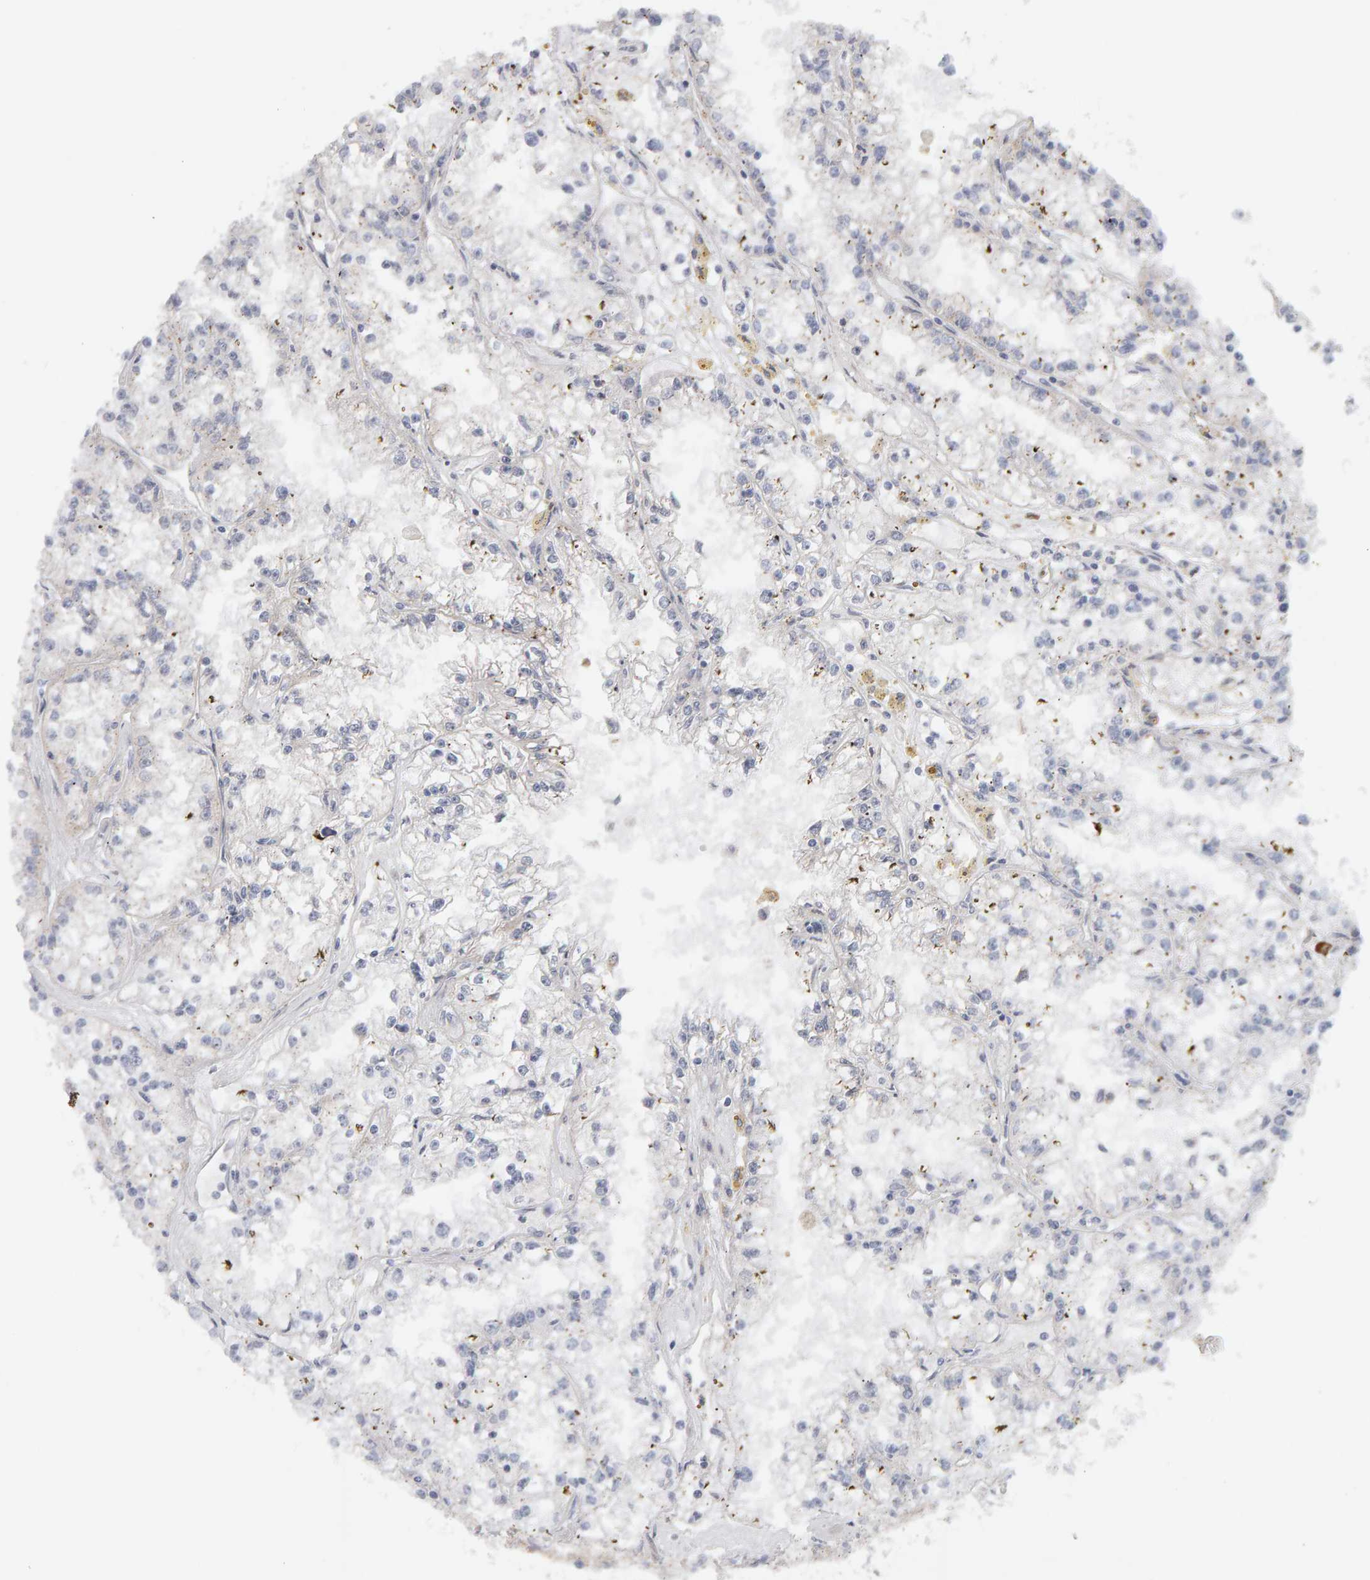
{"staining": {"intensity": "negative", "quantity": "none", "location": "none"}, "tissue": "renal cancer", "cell_type": "Tumor cells", "image_type": "cancer", "snomed": [{"axis": "morphology", "description": "Adenocarcinoma, NOS"}, {"axis": "topography", "description": "Kidney"}], "caption": "IHC of renal cancer demonstrates no staining in tumor cells.", "gene": "ENGASE", "patient": {"sex": "male", "age": 56}}